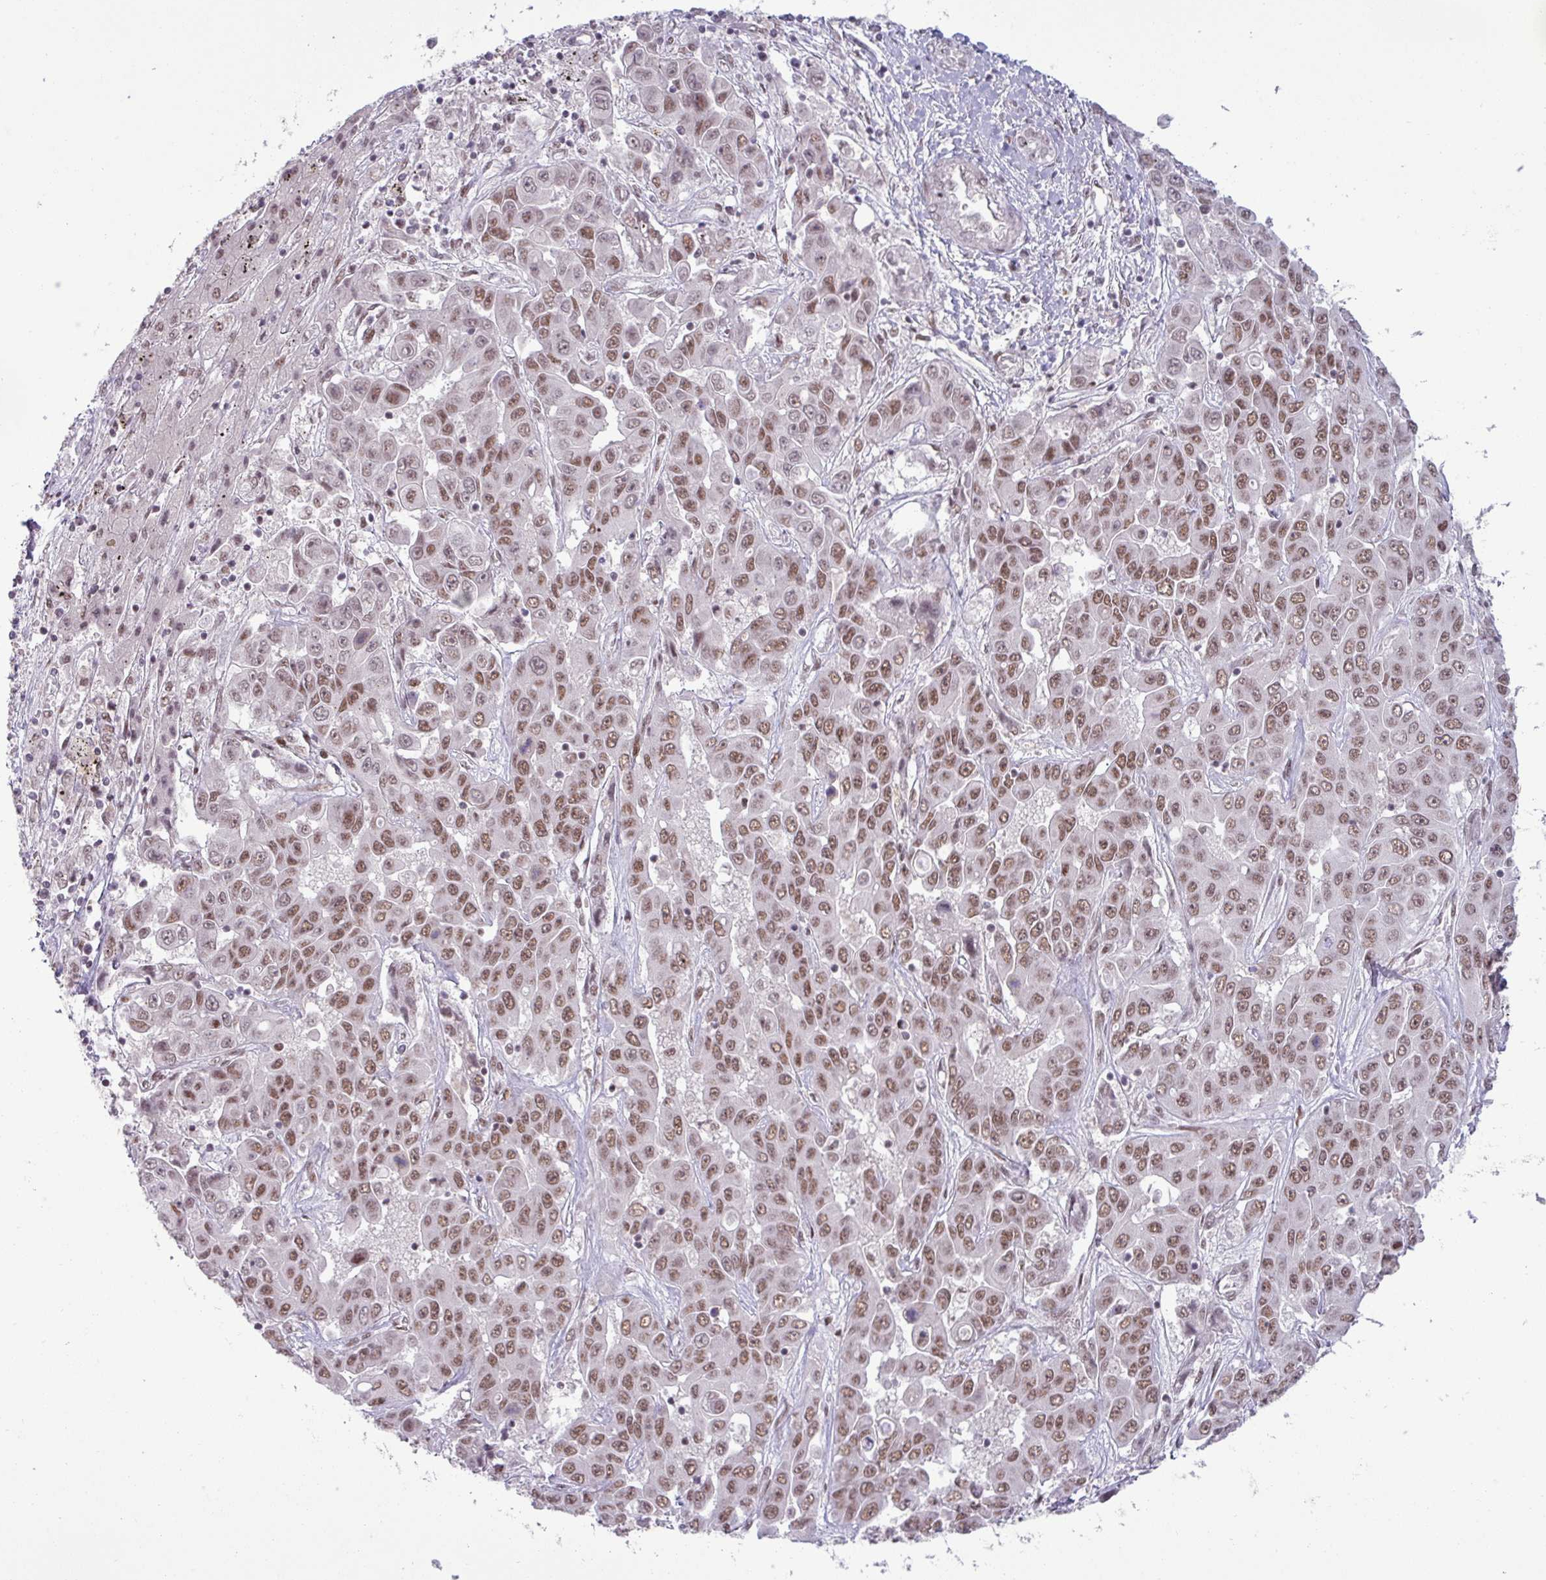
{"staining": {"intensity": "moderate", "quantity": ">75%", "location": "nuclear"}, "tissue": "liver cancer", "cell_type": "Tumor cells", "image_type": "cancer", "snomed": [{"axis": "morphology", "description": "Cholangiocarcinoma"}, {"axis": "topography", "description": "Liver"}], "caption": "Human liver cancer stained with a protein marker demonstrates moderate staining in tumor cells.", "gene": "PTPN20", "patient": {"sex": "female", "age": 52}}